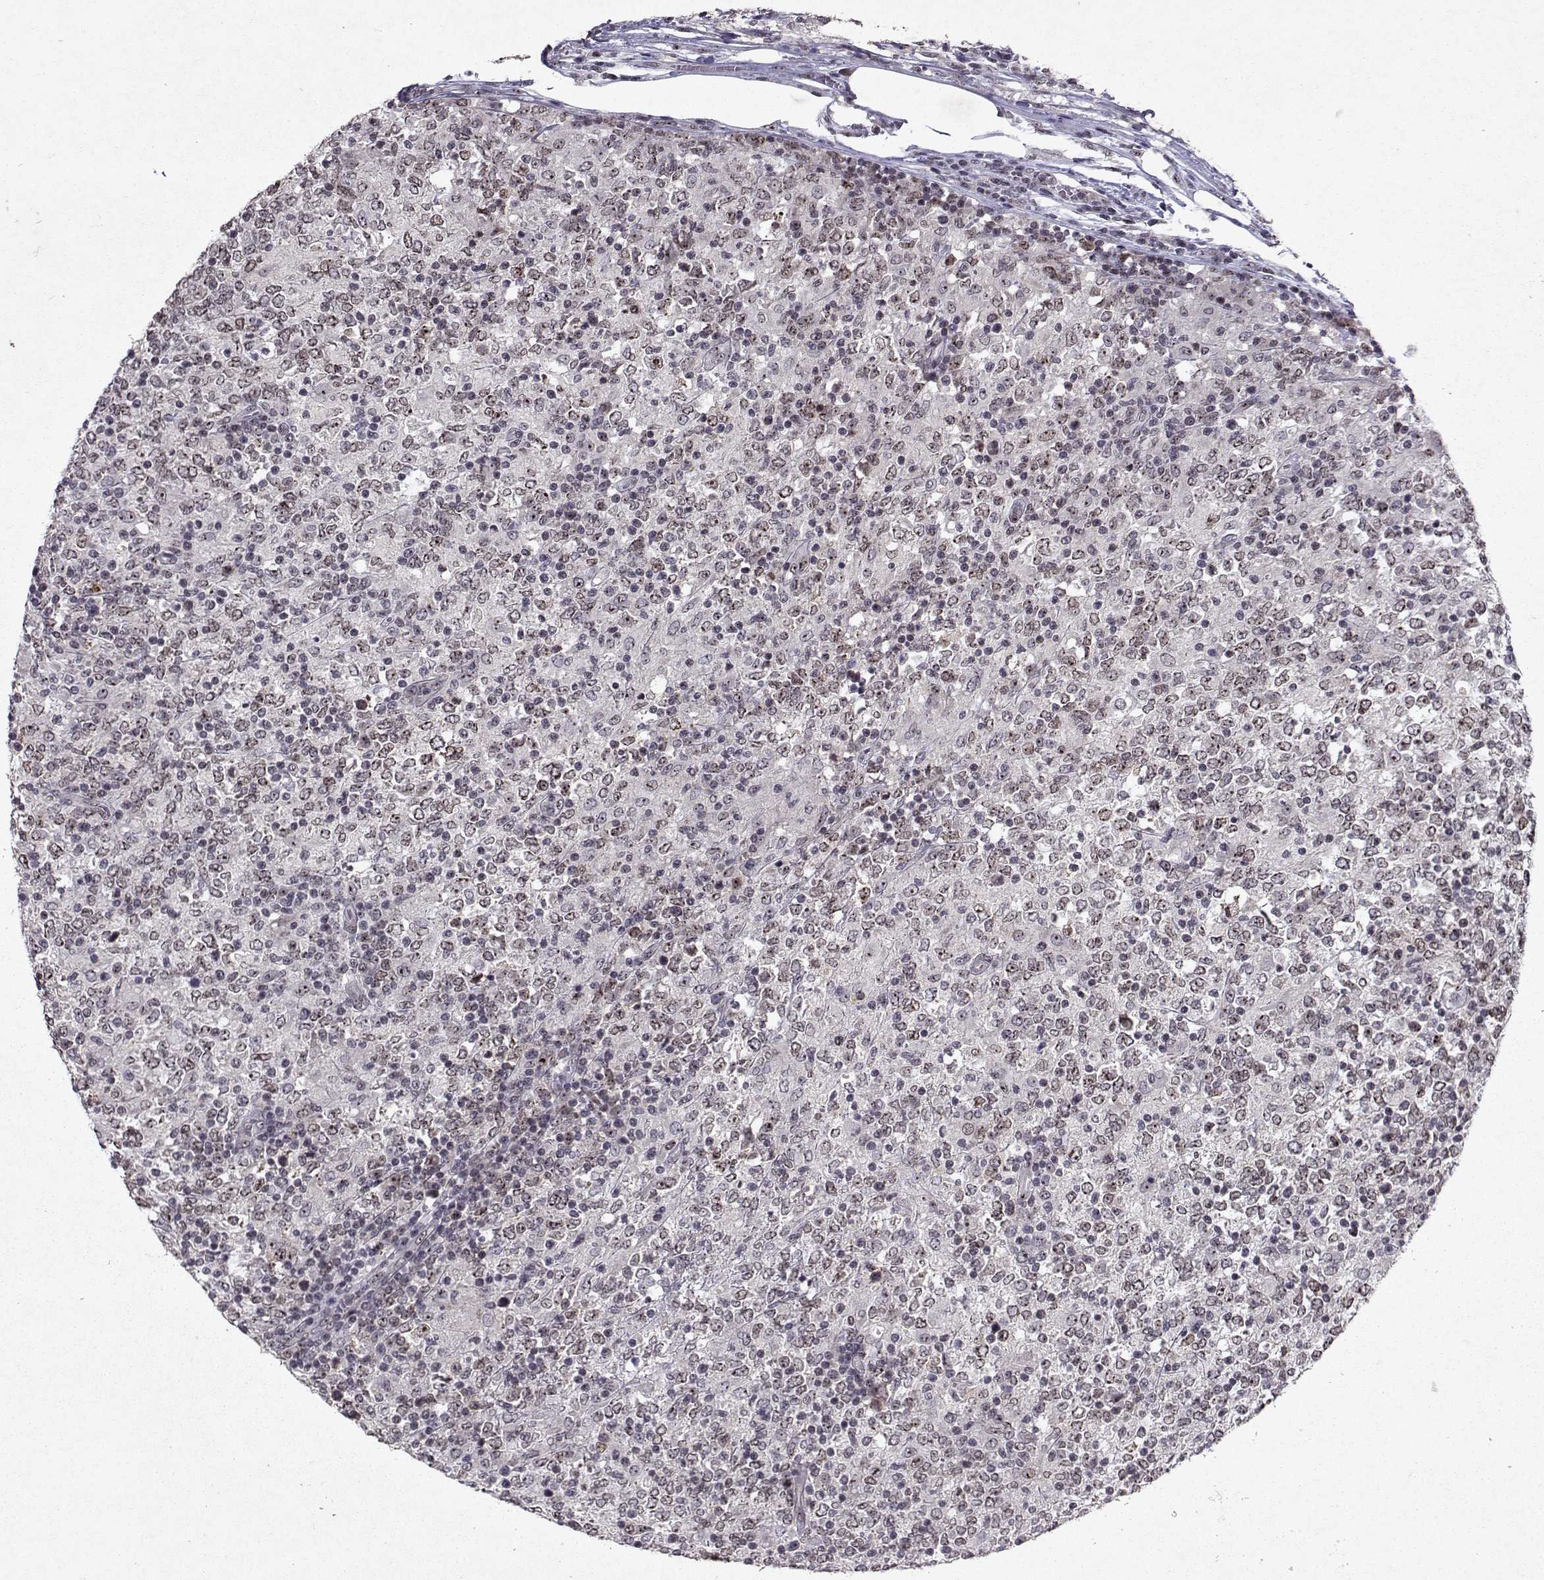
{"staining": {"intensity": "negative", "quantity": "none", "location": "none"}, "tissue": "lymphoma", "cell_type": "Tumor cells", "image_type": "cancer", "snomed": [{"axis": "morphology", "description": "Malignant lymphoma, non-Hodgkin's type, High grade"}, {"axis": "topography", "description": "Lymph node"}], "caption": "Malignant lymphoma, non-Hodgkin's type (high-grade) was stained to show a protein in brown. There is no significant staining in tumor cells. (DAB immunohistochemistry (IHC) visualized using brightfield microscopy, high magnification).", "gene": "DDX56", "patient": {"sex": "female", "age": 84}}